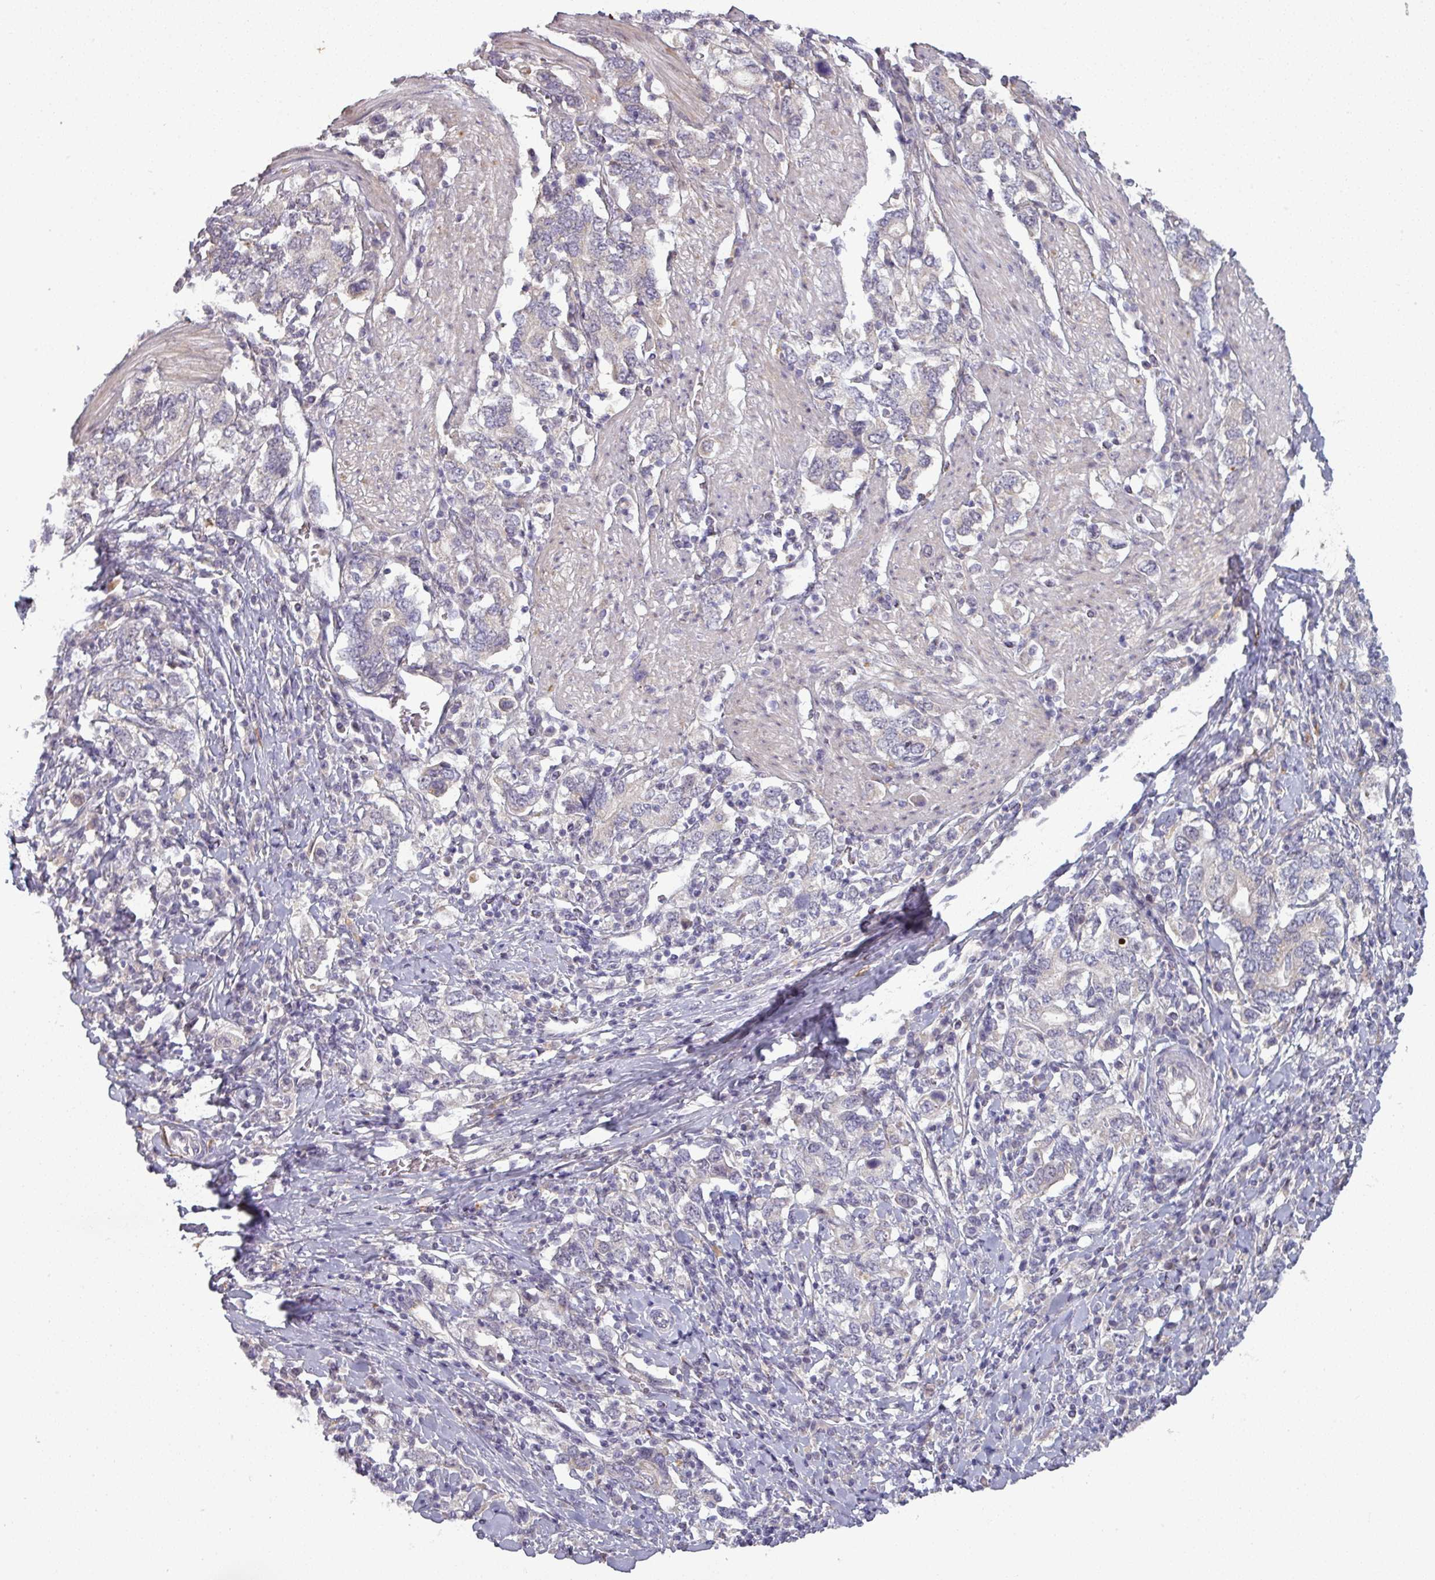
{"staining": {"intensity": "negative", "quantity": "none", "location": "none"}, "tissue": "stomach cancer", "cell_type": "Tumor cells", "image_type": "cancer", "snomed": [{"axis": "morphology", "description": "Adenocarcinoma, NOS"}, {"axis": "topography", "description": "Stomach, upper"}, {"axis": "topography", "description": "Stomach"}], "caption": "IHC photomicrograph of neoplastic tissue: human stomach cancer (adenocarcinoma) stained with DAB (3,3'-diaminobenzidine) shows no significant protein positivity in tumor cells.", "gene": "C2orf16", "patient": {"sex": "male", "age": 62}}